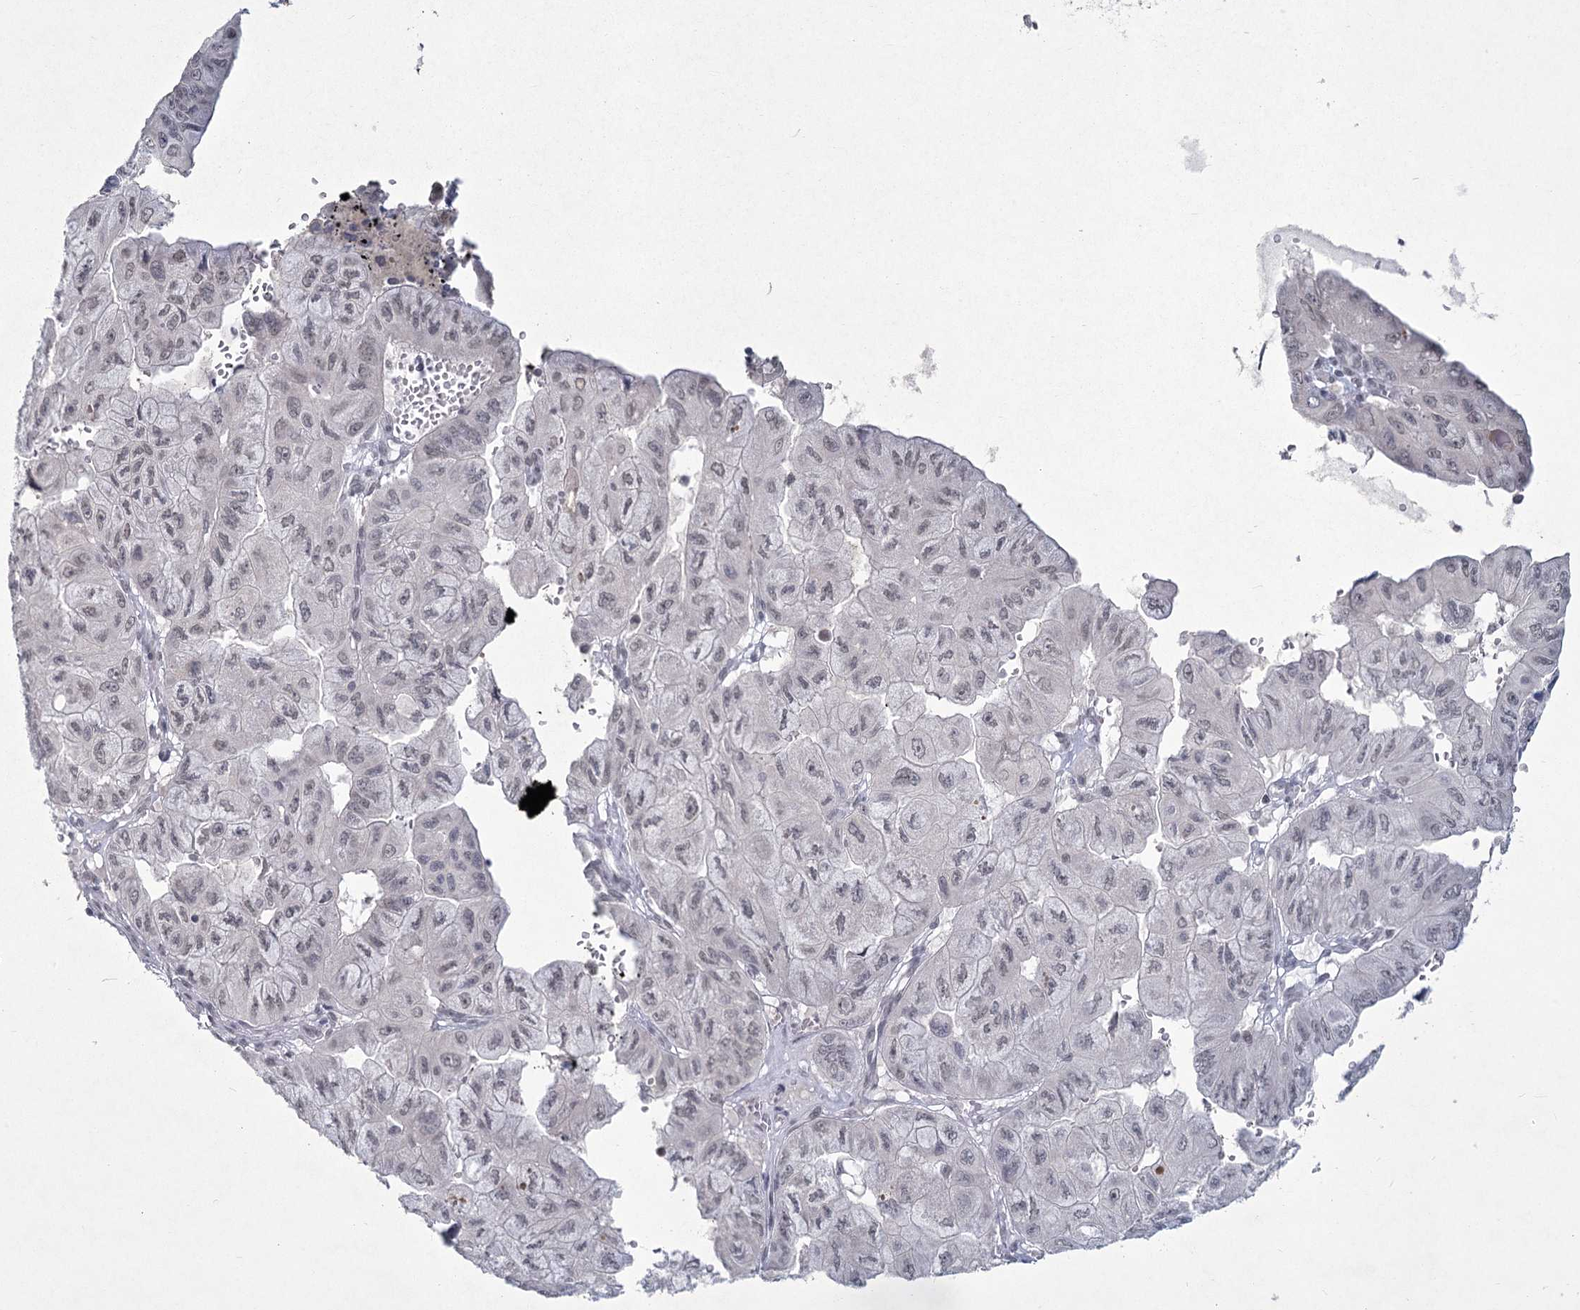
{"staining": {"intensity": "negative", "quantity": "none", "location": "none"}, "tissue": "pancreatic cancer", "cell_type": "Tumor cells", "image_type": "cancer", "snomed": [{"axis": "morphology", "description": "Adenocarcinoma, NOS"}, {"axis": "topography", "description": "Pancreas"}], "caption": "Histopathology image shows no significant protein staining in tumor cells of adenocarcinoma (pancreatic).", "gene": "LY6G5C", "patient": {"sex": "male", "age": 51}}